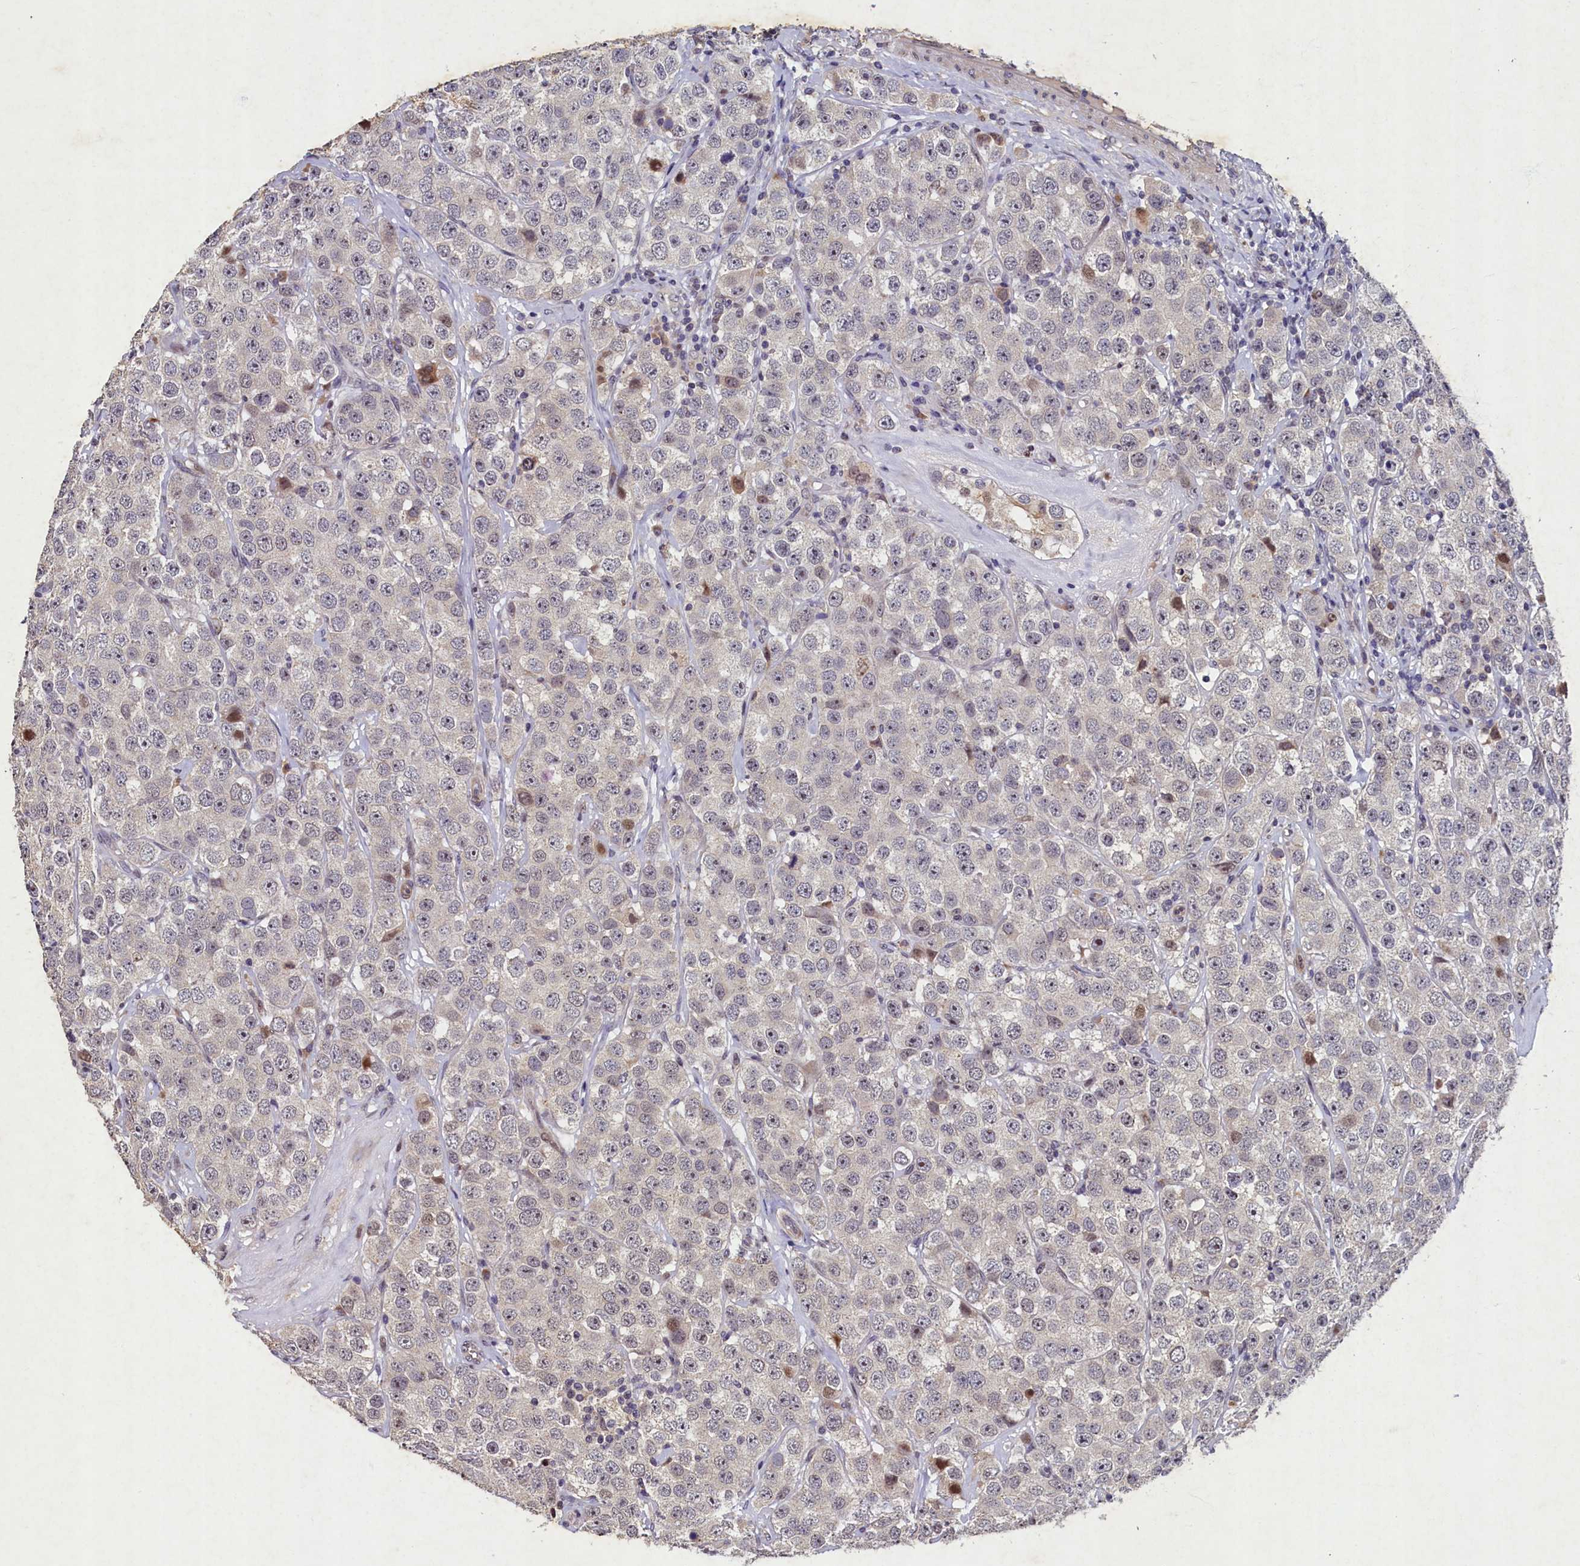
{"staining": {"intensity": "negative", "quantity": "none", "location": "none"}, "tissue": "testis cancer", "cell_type": "Tumor cells", "image_type": "cancer", "snomed": [{"axis": "morphology", "description": "Seminoma, NOS"}, {"axis": "topography", "description": "Testis"}], "caption": "Immunohistochemistry micrograph of human testis cancer stained for a protein (brown), which exhibits no expression in tumor cells. Nuclei are stained in blue.", "gene": "LATS2", "patient": {"sex": "male", "age": 28}}